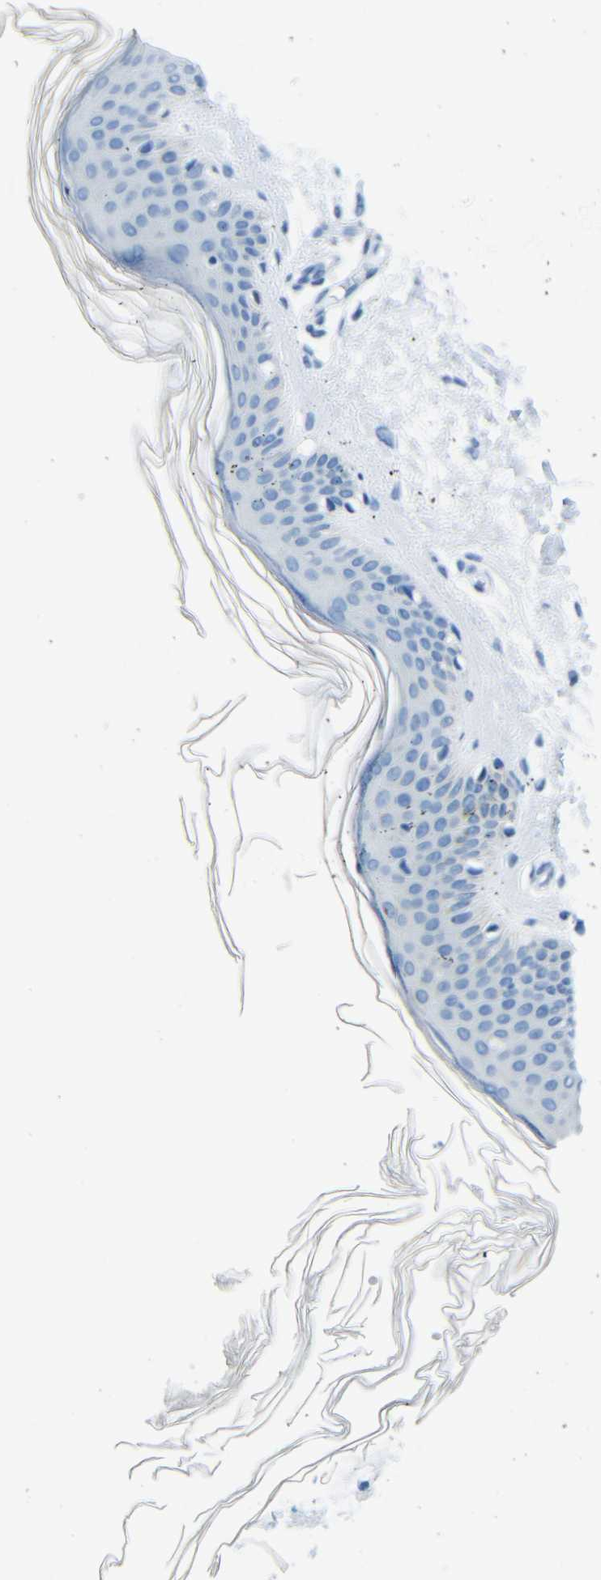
{"staining": {"intensity": "negative", "quantity": "none", "location": "none"}, "tissue": "skin", "cell_type": "Fibroblasts", "image_type": "normal", "snomed": [{"axis": "morphology", "description": "Normal tissue, NOS"}, {"axis": "topography", "description": "Skin"}], "caption": "This is an immunohistochemistry (IHC) photomicrograph of normal skin. There is no positivity in fibroblasts.", "gene": "FBN2", "patient": {"sex": "female", "age": 56}}